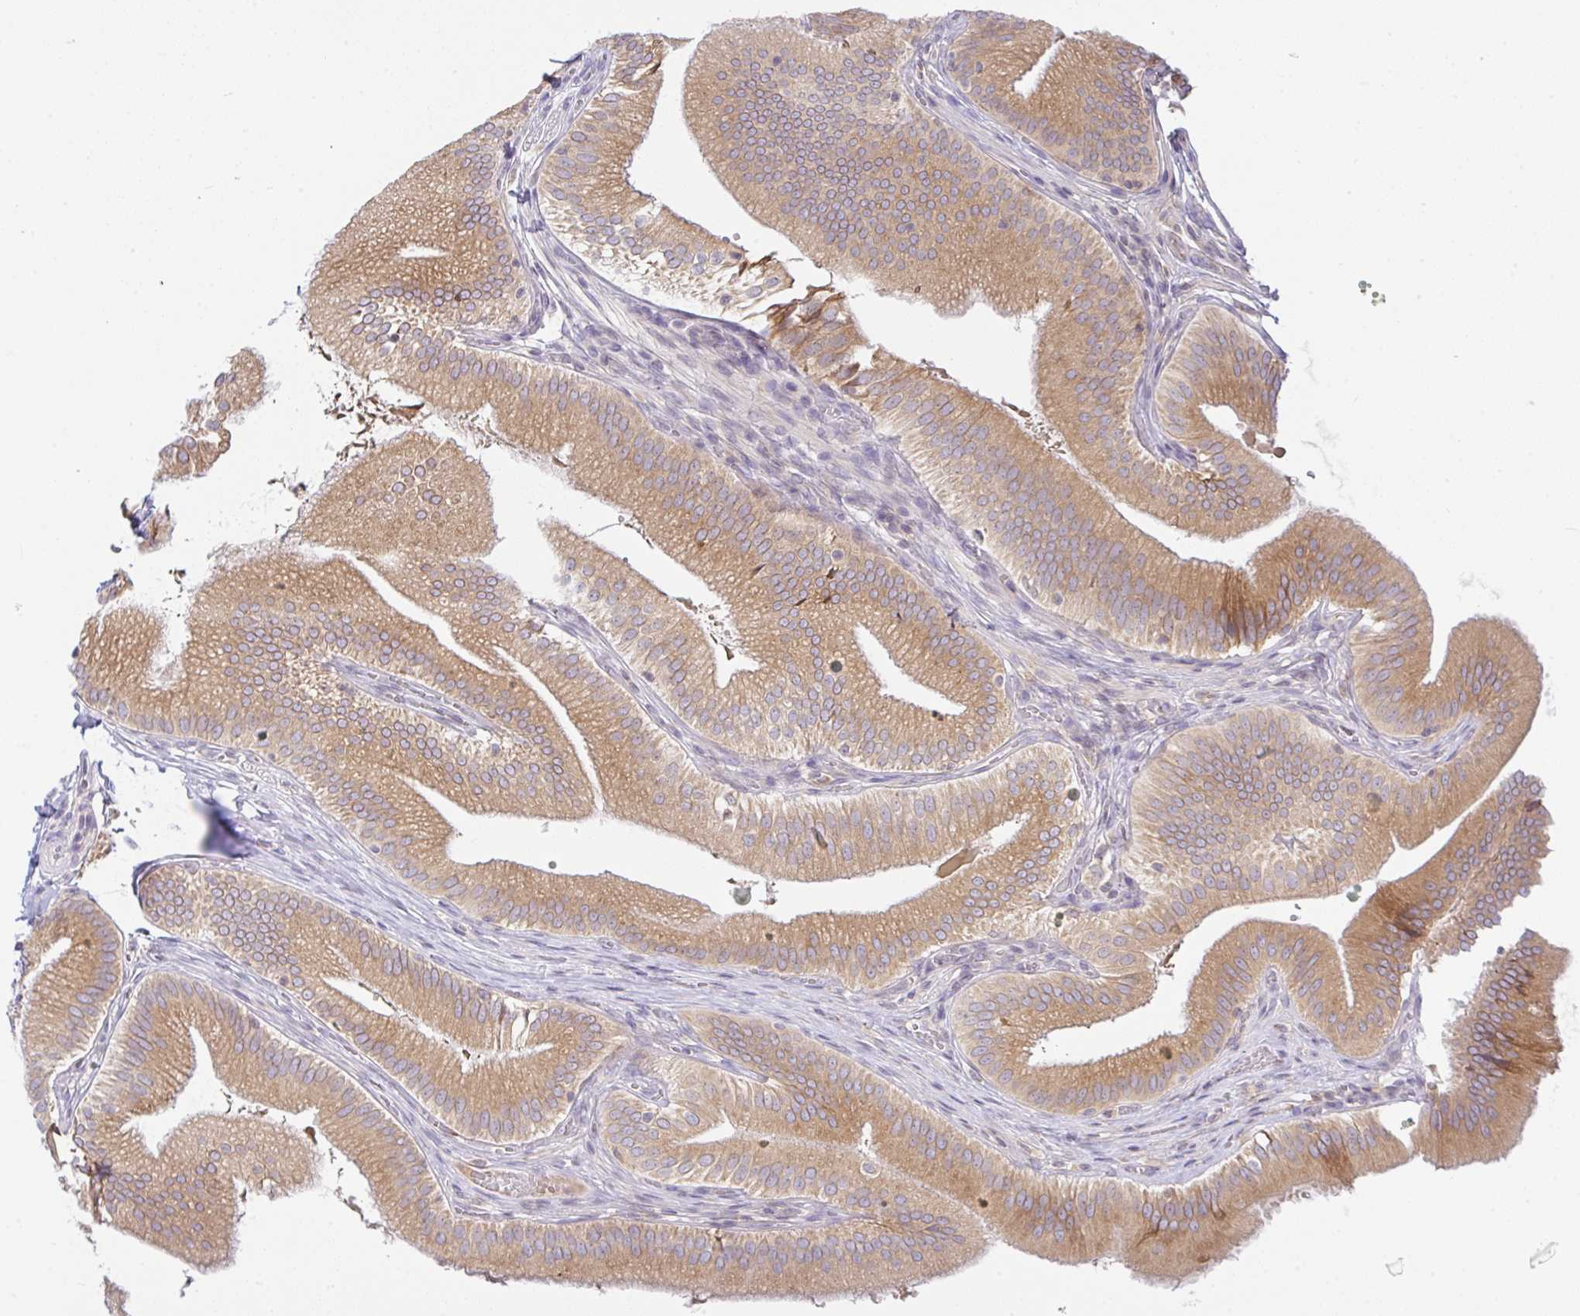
{"staining": {"intensity": "moderate", "quantity": ">75%", "location": "cytoplasmic/membranous"}, "tissue": "gallbladder", "cell_type": "Glandular cells", "image_type": "normal", "snomed": [{"axis": "morphology", "description": "Normal tissue, NOS"}, {"axis": "topography", "description": "Gallbladder"}], "caption": "A medium amount of moderate cytoplasmic/membranous positivity is seen in about >75% of glandular cells in benign gallbladder.", "gene": "DERL2", "patient": {"sex": "male", "age": 17}}